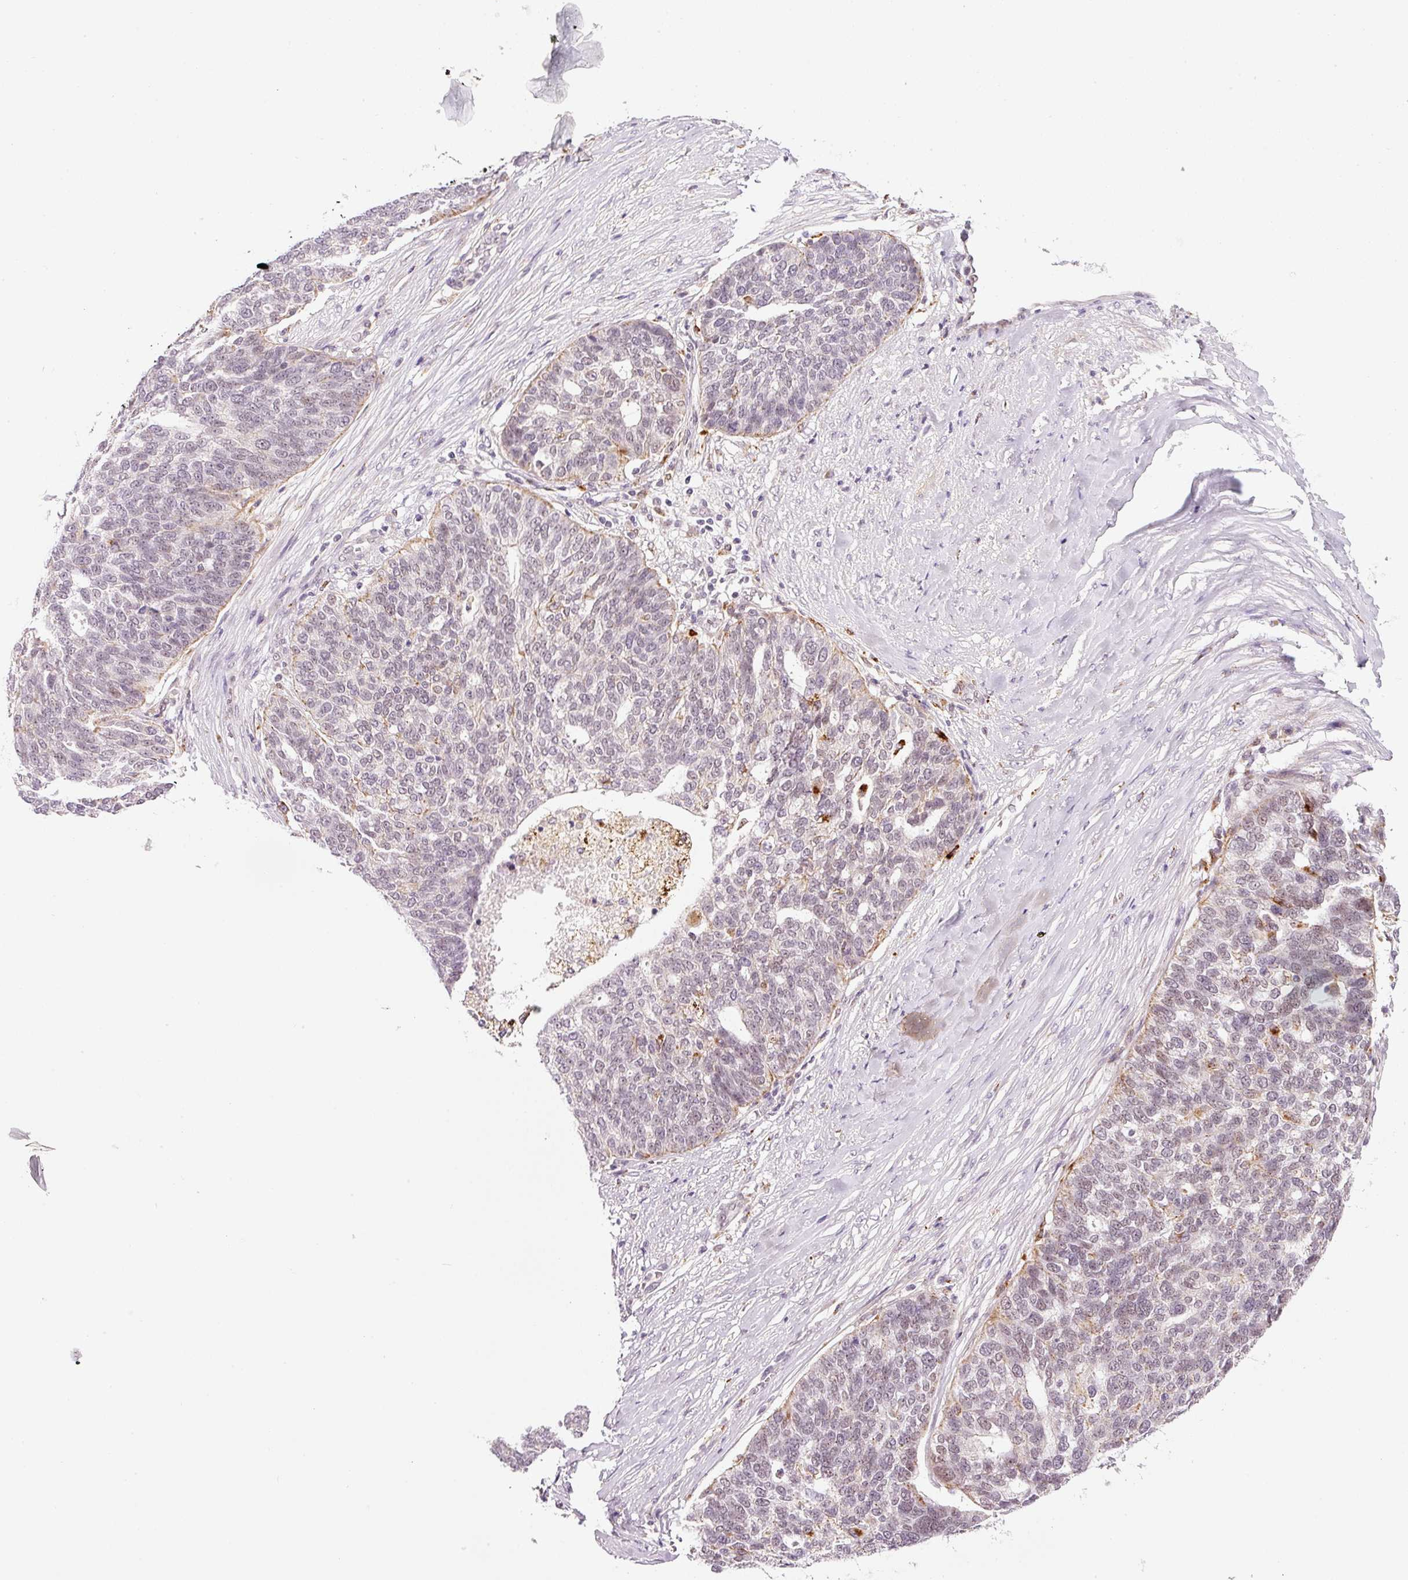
{"staining": {"intensity": "negative", "quantity": "none", "location": "none"}, "tissue": "ovarian cancer", "cell_type": "Tumor cells", "image_type": "cancer", "snomed": [{"axis": "morphology", "description": "Cystadenocarcinoma, serous, NOS"}, {"axis": "topography", "description": "Ovary"}], "caption": "IHC micrograph of neoplastic tissue: human ovarian serous cystadenocarcinoma stained with DAB (3,3'-diaminobenzidine) reveals no significant protein positivity in tumor cells.", "gene": "ZNF639", "patient": {"sex": "female", "age": 59}}